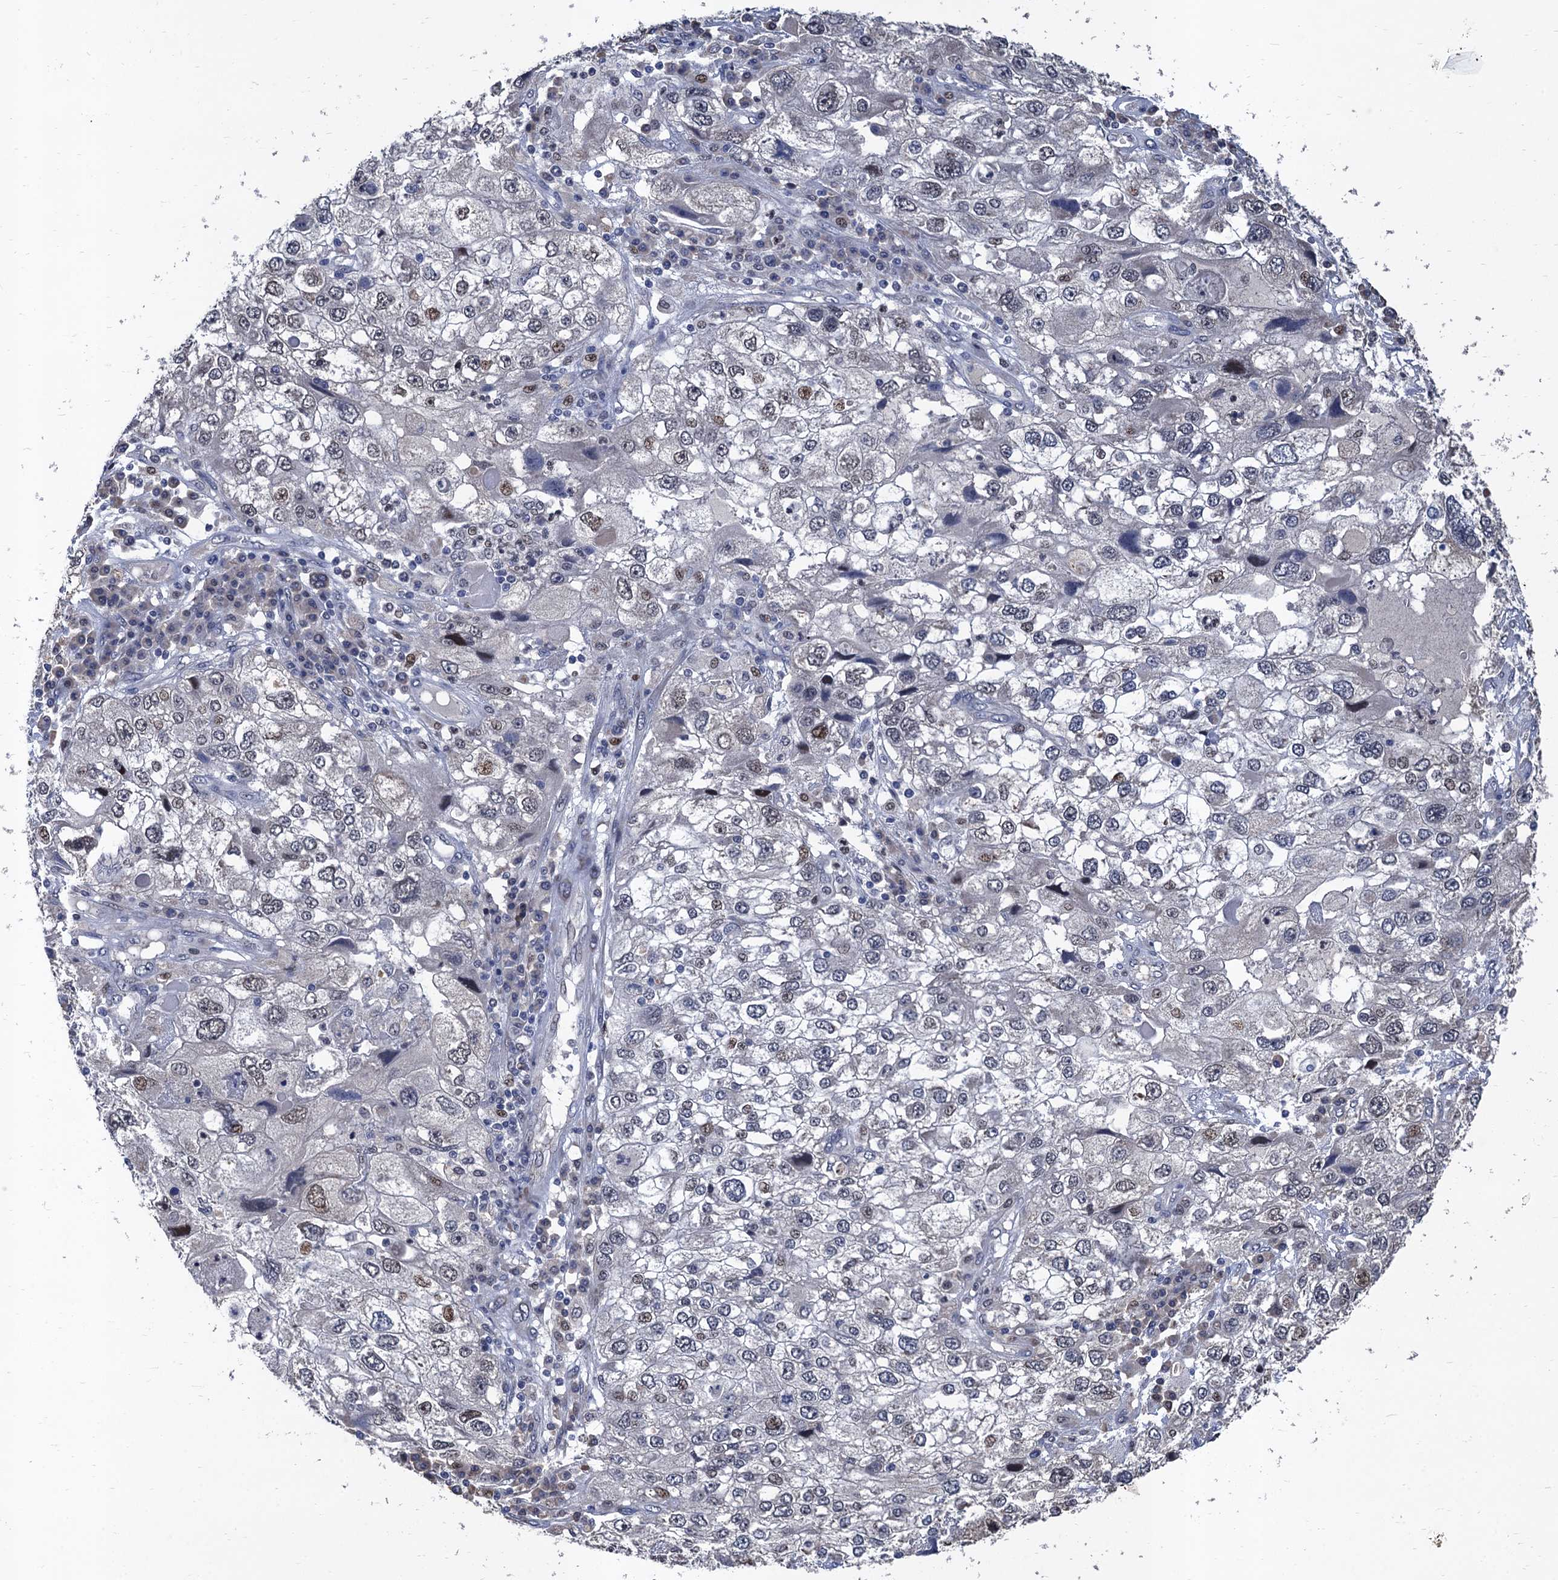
{"staining": {"intensity": "weak", "quantity": "<25%", "location": "nuclear"}, "tissue": "endometrial cancer", "cell_type": "Tumor cells", "image_type": "cancer", "snomed": [{"axis": "morphology", "description": "Adenocarcinoma, NOS"}, {"axis": "topography", "description": "Endometrium"}], "caption": "Protein analysis of endometrial cancer exhibits no significant expression in tumor cells.", "gene": "TSEN34", "patient": {"sex": "female", "age": 49}}